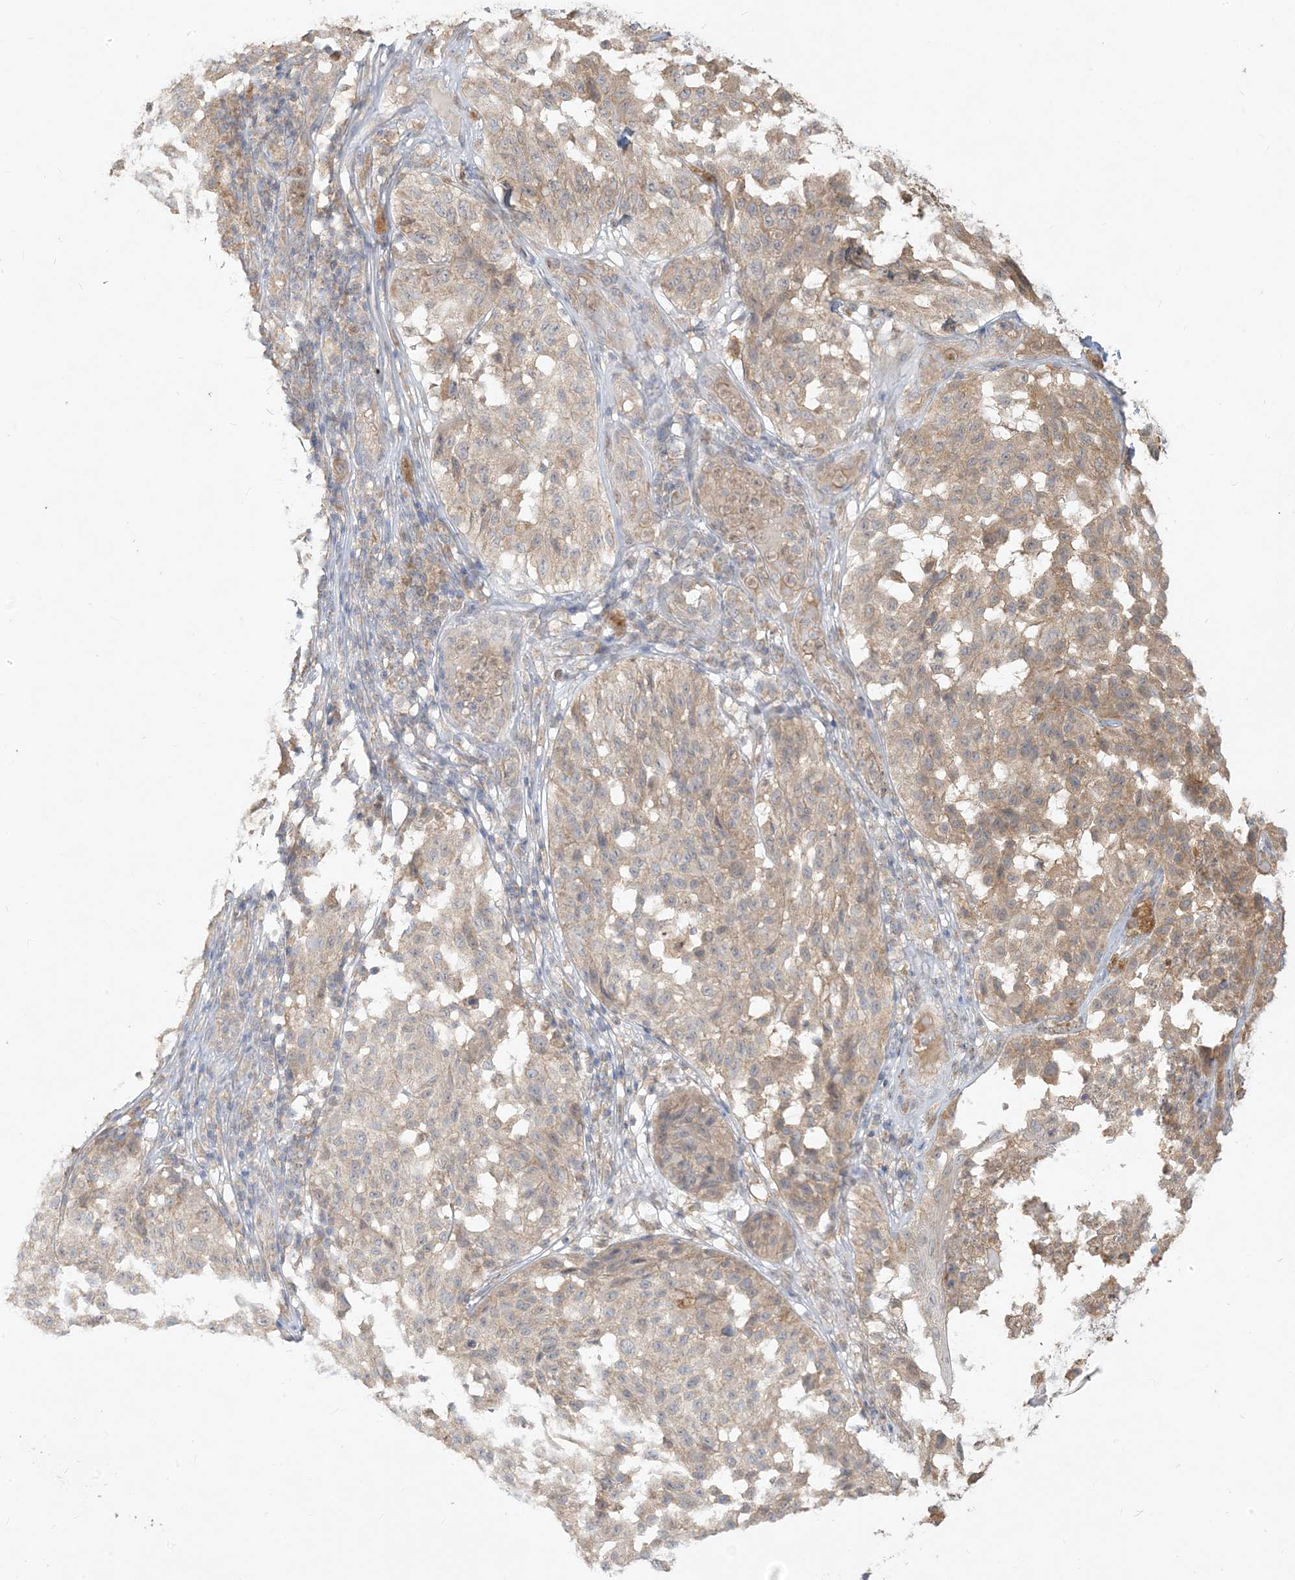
{"staining": {"intensity": "moderate", "quantity": "25%-75%", "location": "cytoplasmic/membranous"}, "tissue": "melanoma", "cell_type": "Tumor cells", "image_type": "cancer", "snomed": [{"axis": "morphology", "description": "Malignant melanoma, NOS"}, {"axis": "topography", "description": "Skin"}], "caption": "Melanoma stained with IHC demonstrates moderate cytoplasmic/membranous positivity in about 25%-75% of tumor cells.", "gene": "MCOLN1", "patient": {"sex": "female", "age": 46}}